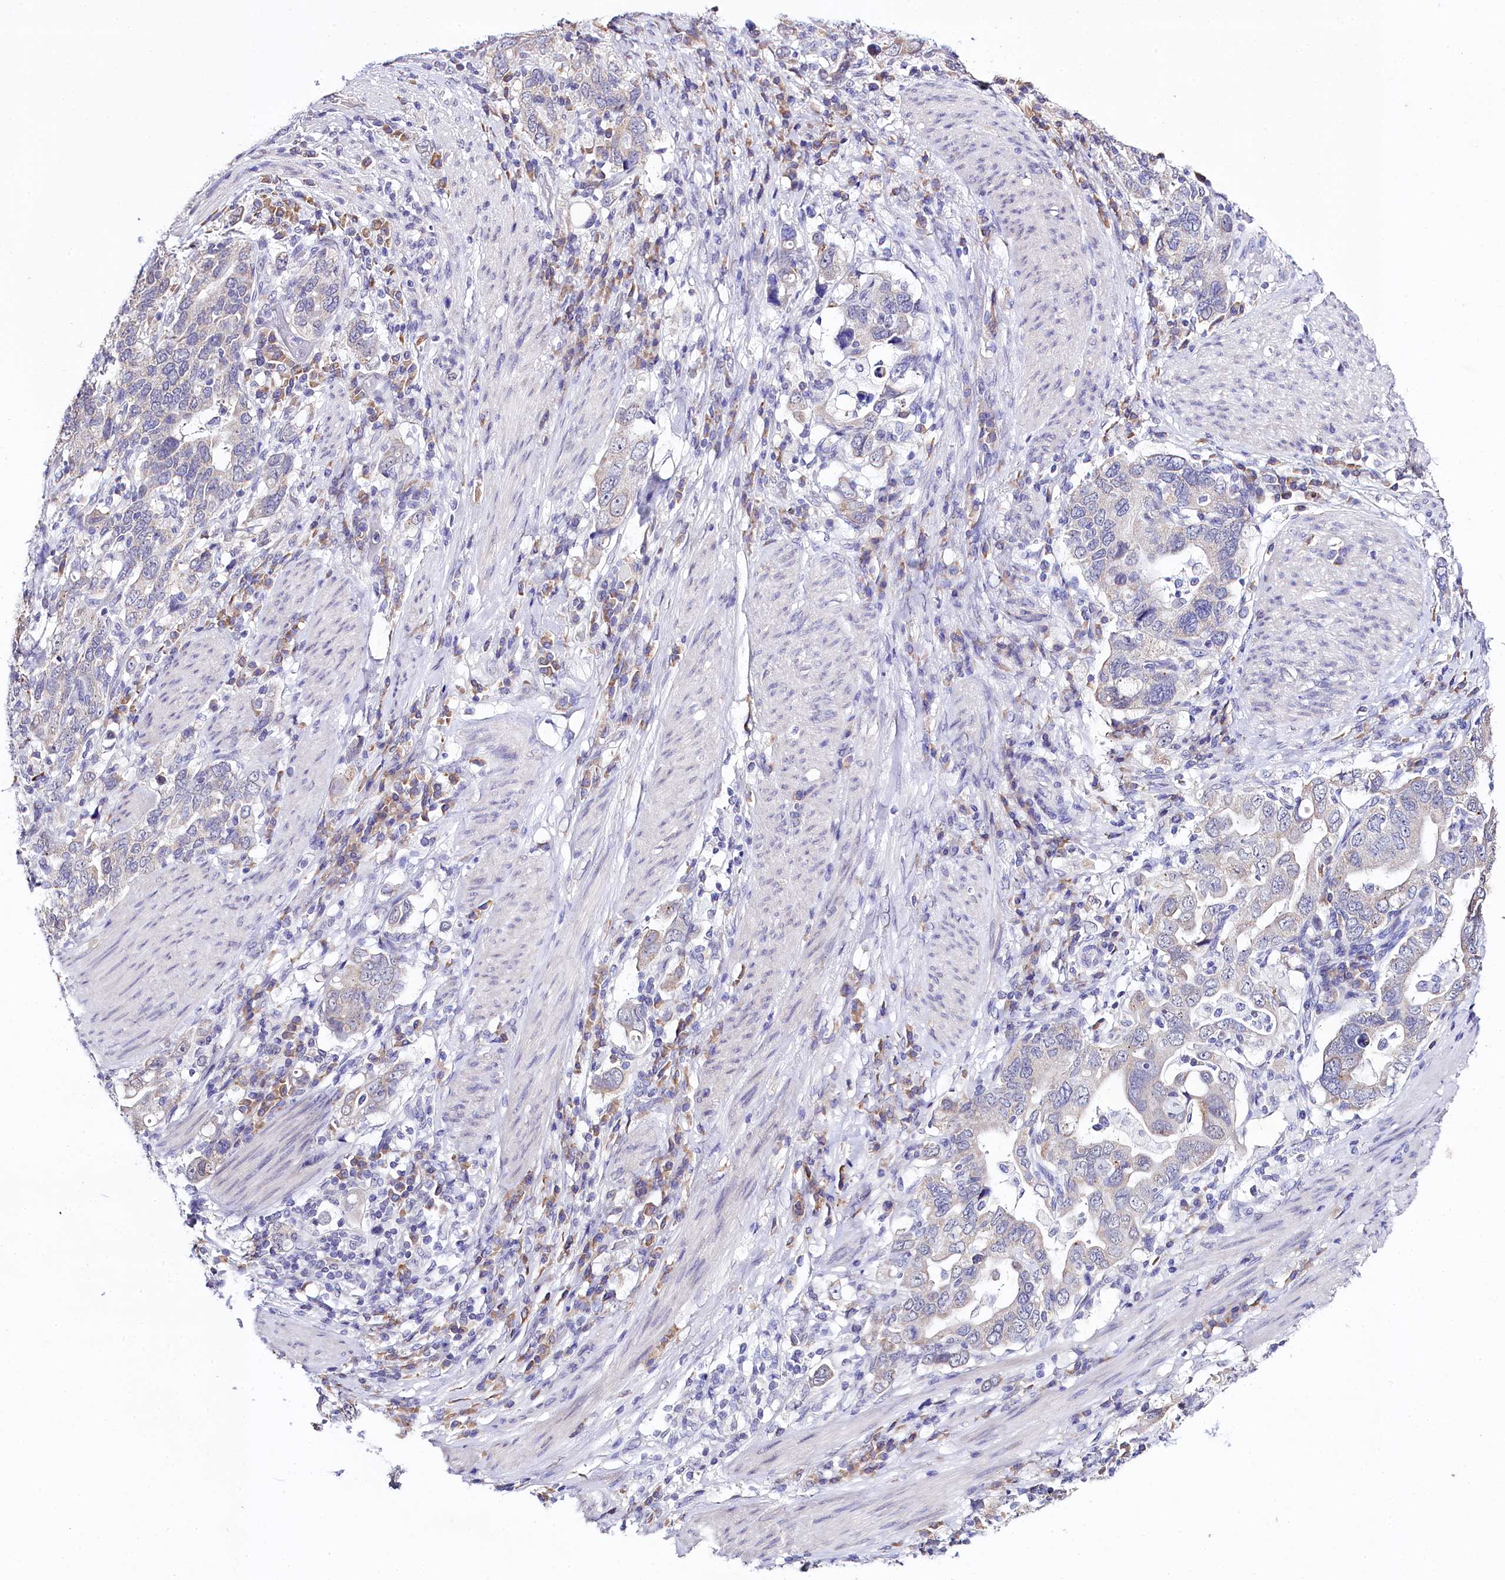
{"staining": {"intensity": "negative", "quantity": "none", "location": "none"}, "tissue": "stomach cancer", "cell_type": "Tumor cells", "image_type": "cancer", "snomed": [{"axis": "morphology", "description": "Adenocarcinoma, NOS"}, {"axis": "topography", "description": "Stomach, upper"}], "caption": "Protein analysis of stomach adenocarcinoma demonstrates no significant positivity in tumor cells.", "gene": "SPATS2", "patient": {"sex": "male", "age": 62}}